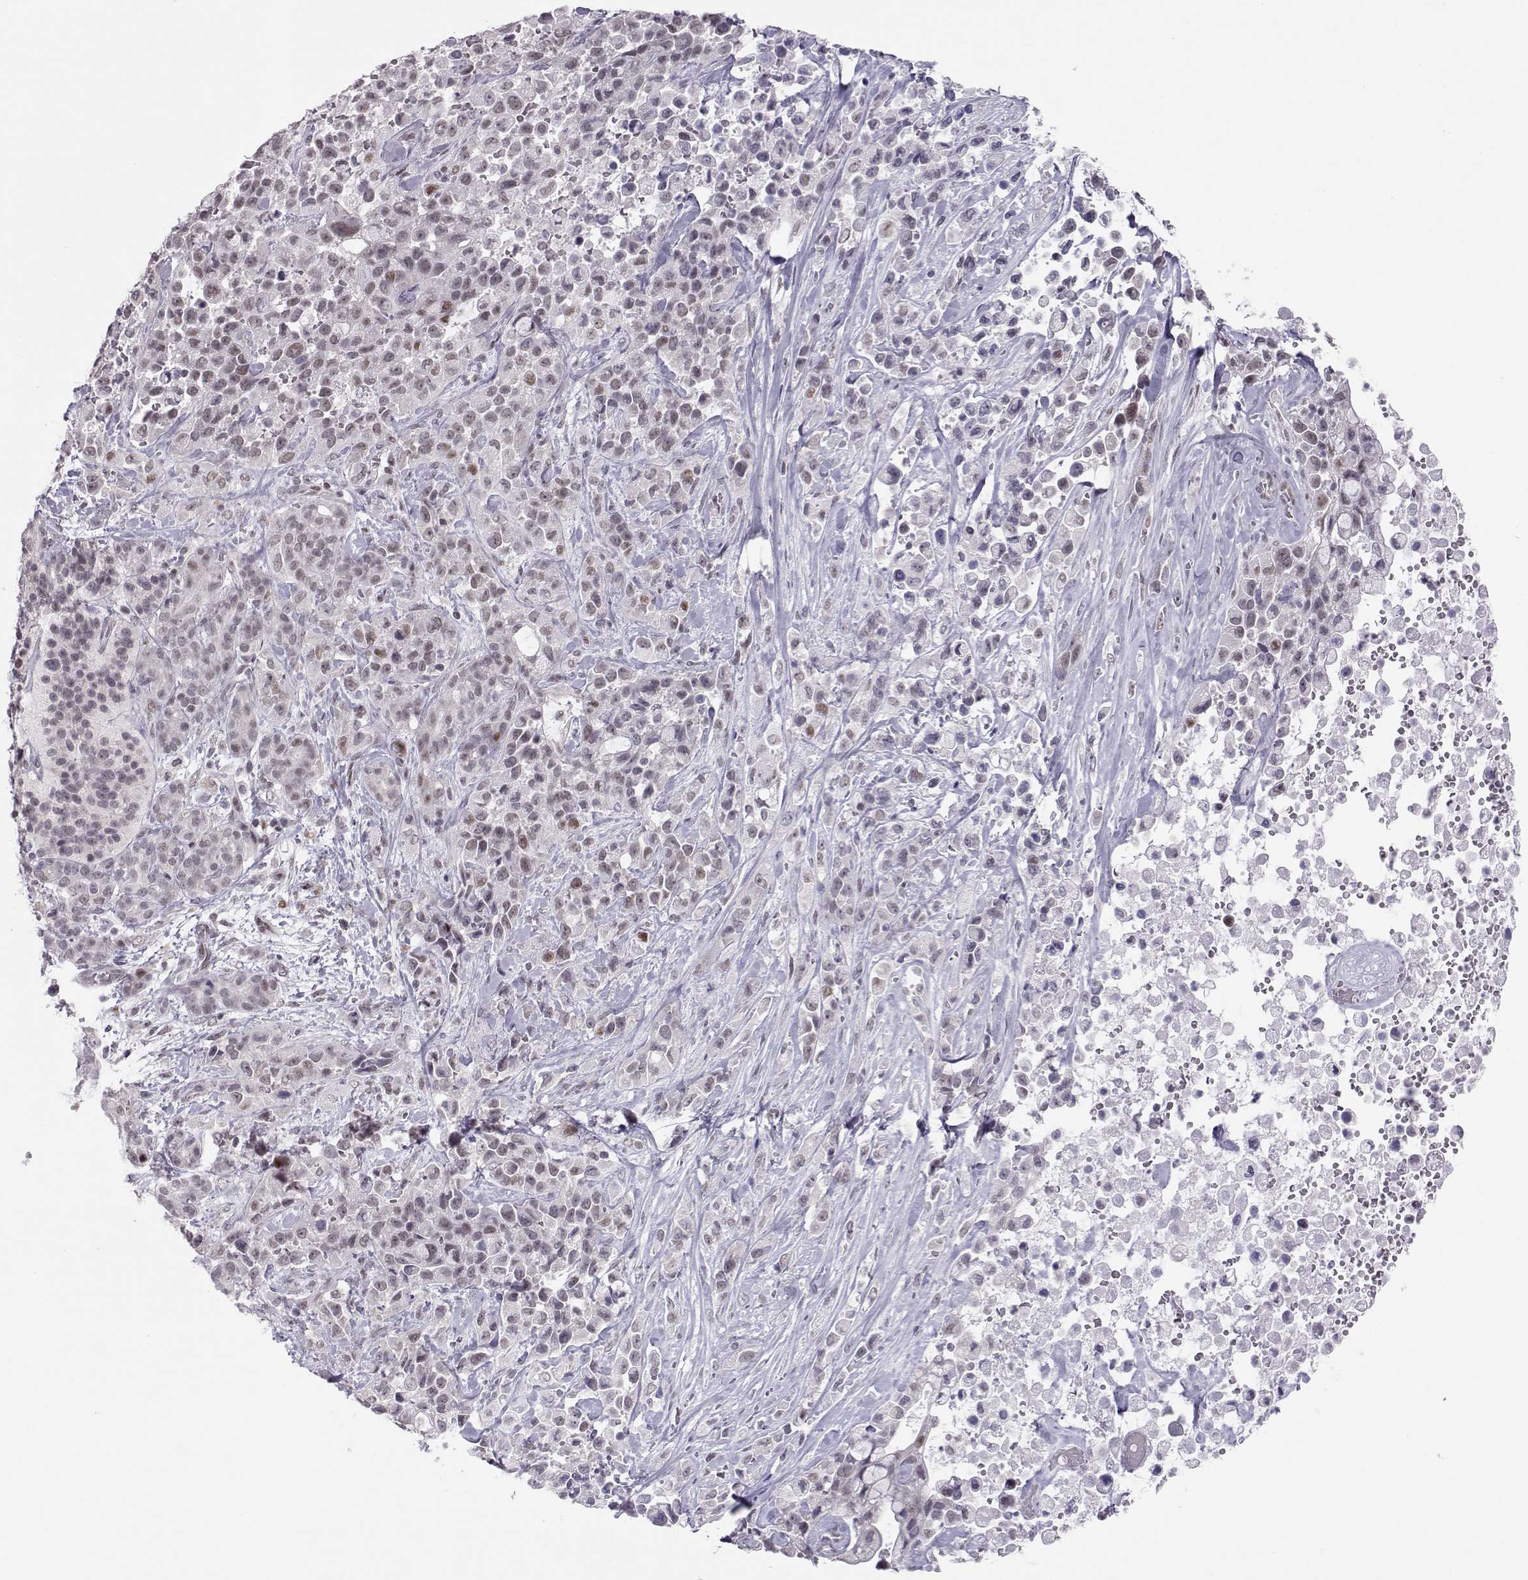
{"staining": {"intensity": "negative", "quantity": "none", "location": "none"}, "tissue": "pancreatic cancer", "cell_type": "Tumor cells", "image_type": "cancer", "snomed": [{"axis": "morphology", "description": "Adenocarcinoma, NOS"}, {"axis": "topography", "description": "Pancreas"}], "caption": "Tumor cells are negative for protein expression in human adenocarcinoma (pancreatic).", "gene": "SIX6", "patient": {"sex": "male", "age": 44}}